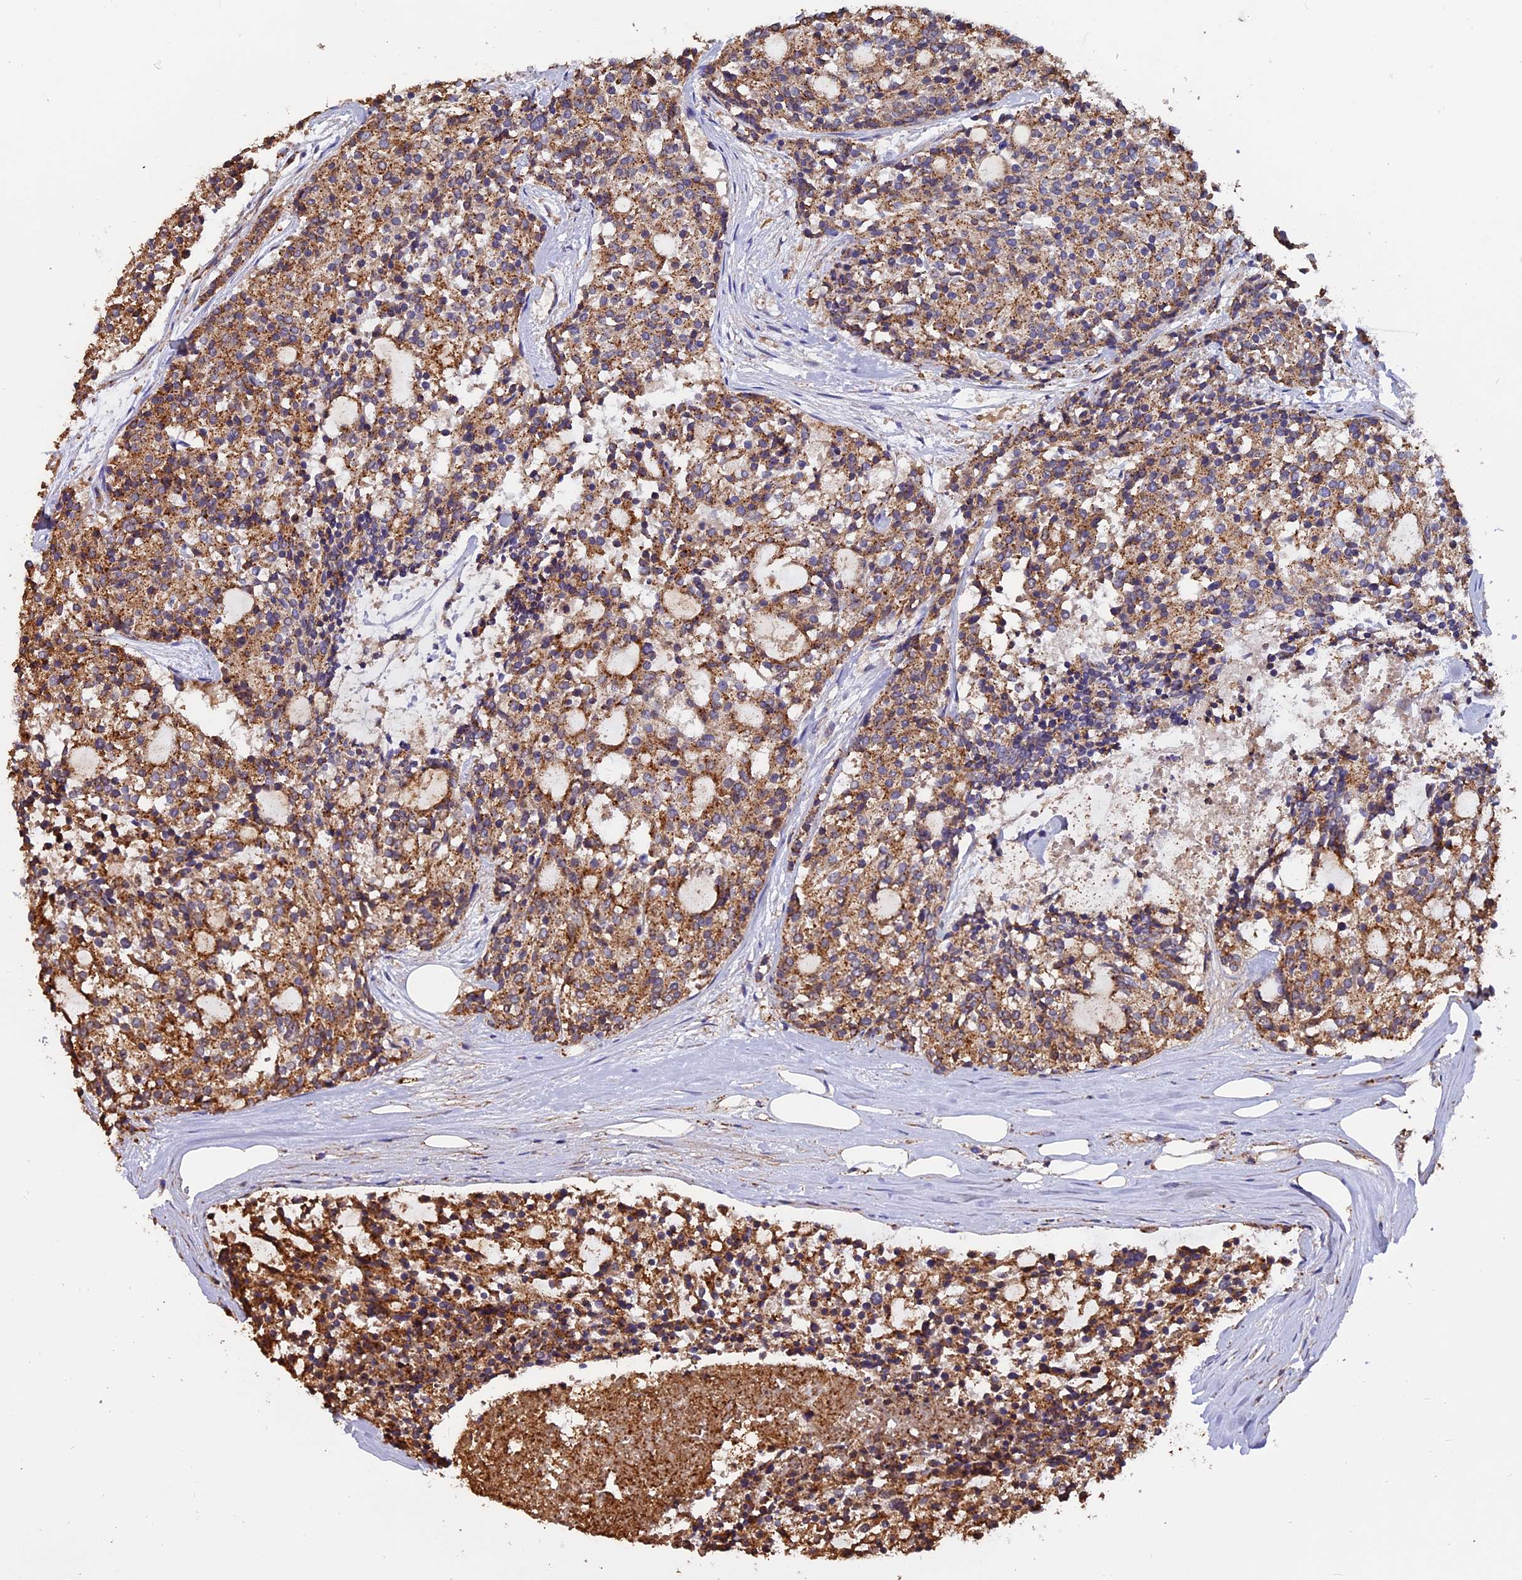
{"staining": {"intensity": "moderate", "quantity": ">75%", "location": "cytoplasmic/membranous"}, "tissue": "carcinoid", "cell_type": "Tumor cells", "image_type": "cancer", "snomed": [{"axis": "morphology", "description": "Carcinoid, malignant, NOS"}, {"axis": "topography", "description": "Pancreas"}], "caption": "Malignant carcinoid stained with DAB (3,3'-diaminobenzidine) immunohistochemistry exhibits medium levels of moderate cytoplasmic/membranous staining in approximately >75% of tumor cells.", "gene": "CHMP2A", "patient": {"sex": "female", "age": 54}}